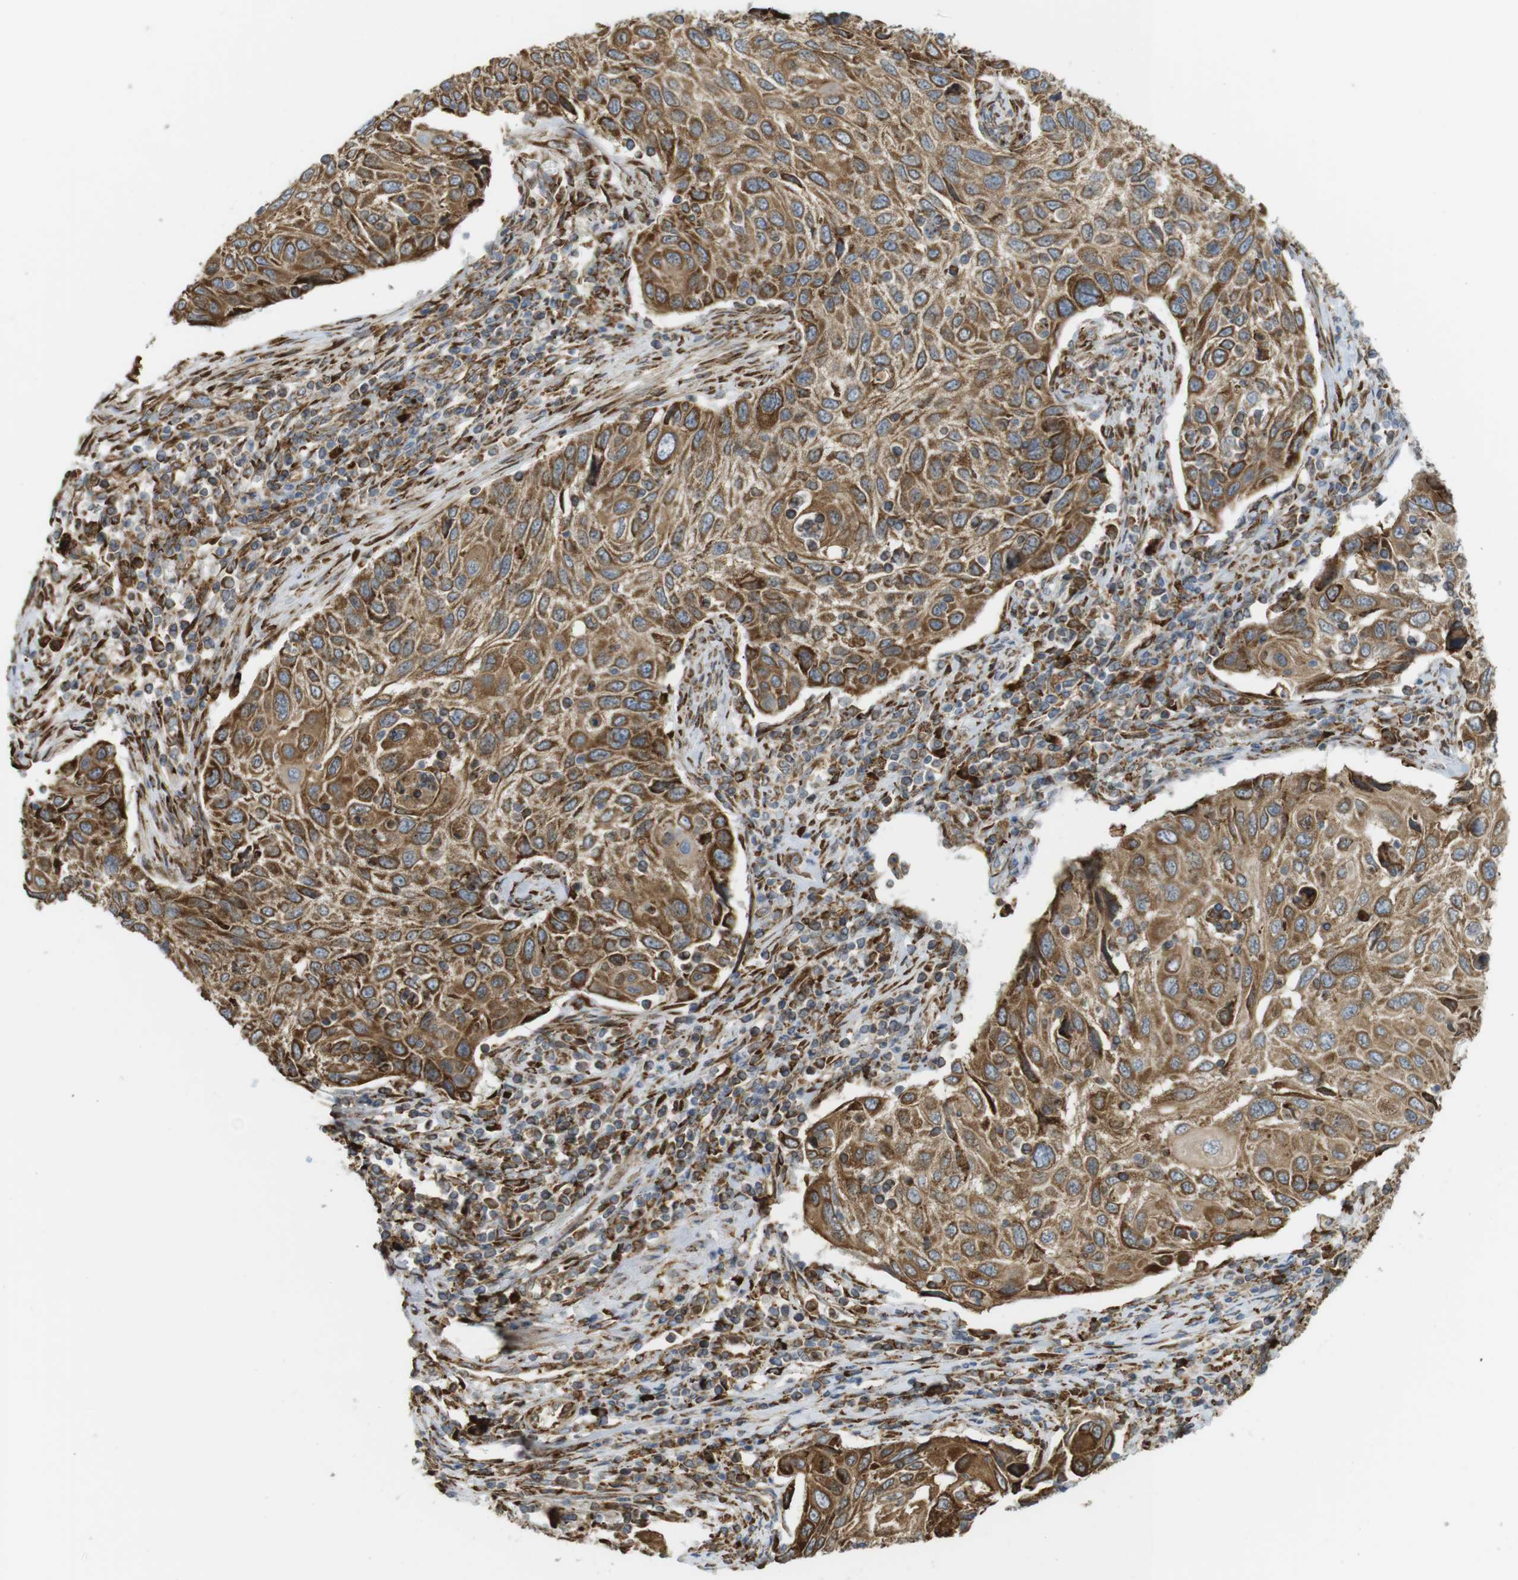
{"staining": {"intensity": "moderate", "quantity": ">75%", "location": "cytoplasmic/membranous"}, "tissue": "cervical cancer", "cell_type": "Tumor cells", "image_type": "cancer", "snomed": [{"axis": "morphology", "description": "Squamous cell carcinoma, NOS"}, {"axis": "topography", "description": "Cervix"}], "caption": "Immunohistochemistry (IHC) (DAB (3,3'-diaminobenzidine)) staining of cervical cancer (squamous cell carcinoma) shows moderate cytoplasmic/membranous protein expression in about >75% of tumor cells.", "gene": "MBOAT2", "patient": {"sex": "female", "age": 70}}